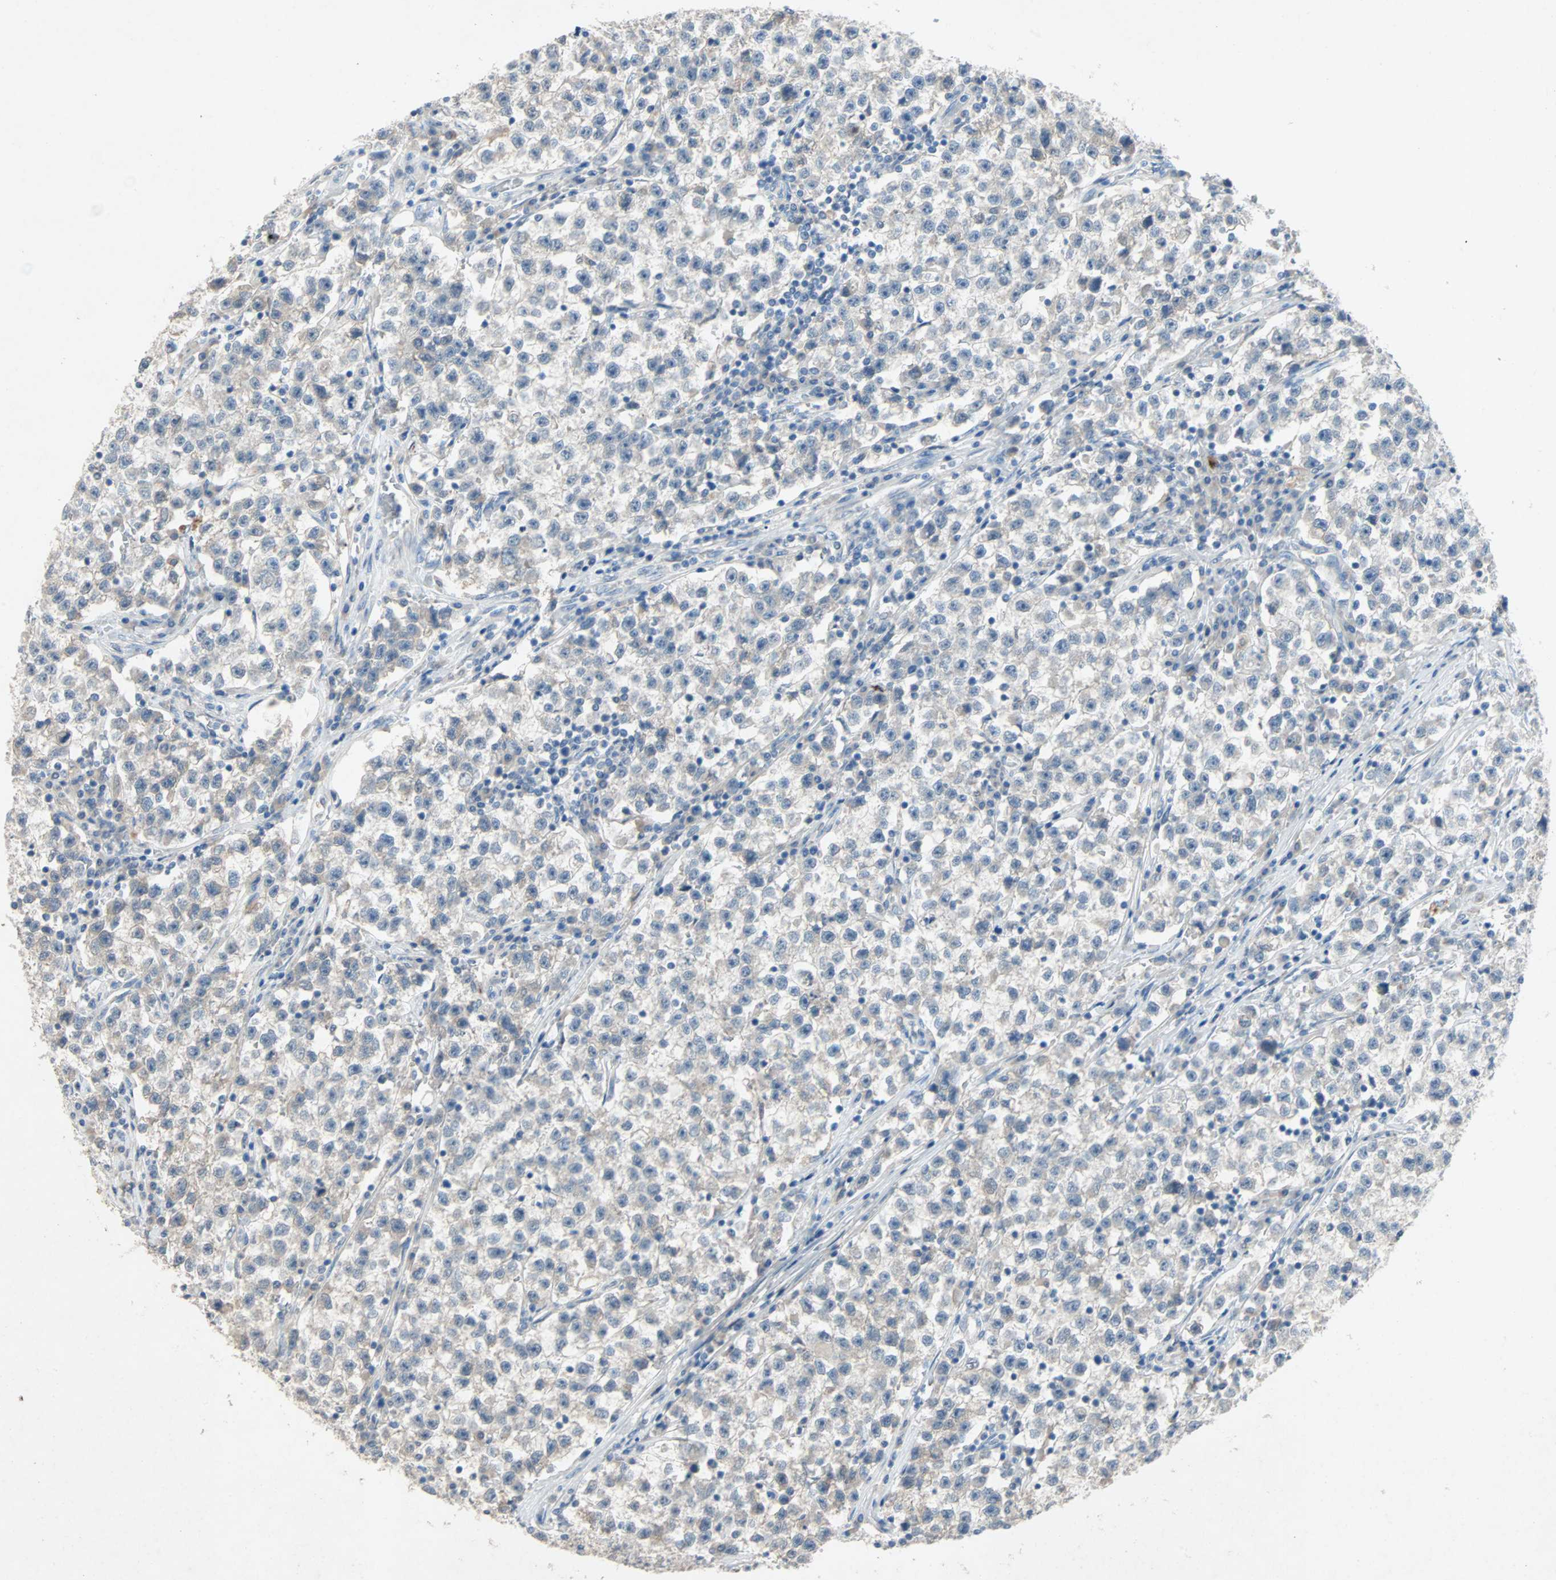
{"staining": {"intensity": "negative", "quantity": "none", "location": "none"}, "tissue": "testis cancer", "cell_type": "Tumor cells", "image_type": "cancer", "snomed": [{"axis": "morphology", "description": "Seminoma, NOS"}, {"axis": "topography", "description": "Testis"}], "caption": "Protein analysis of testis cancer (seminoma) shows no significant staining in tumor cells.", "gene": "PCDHB2", "patient": {"sex": "male", "age": 22}}